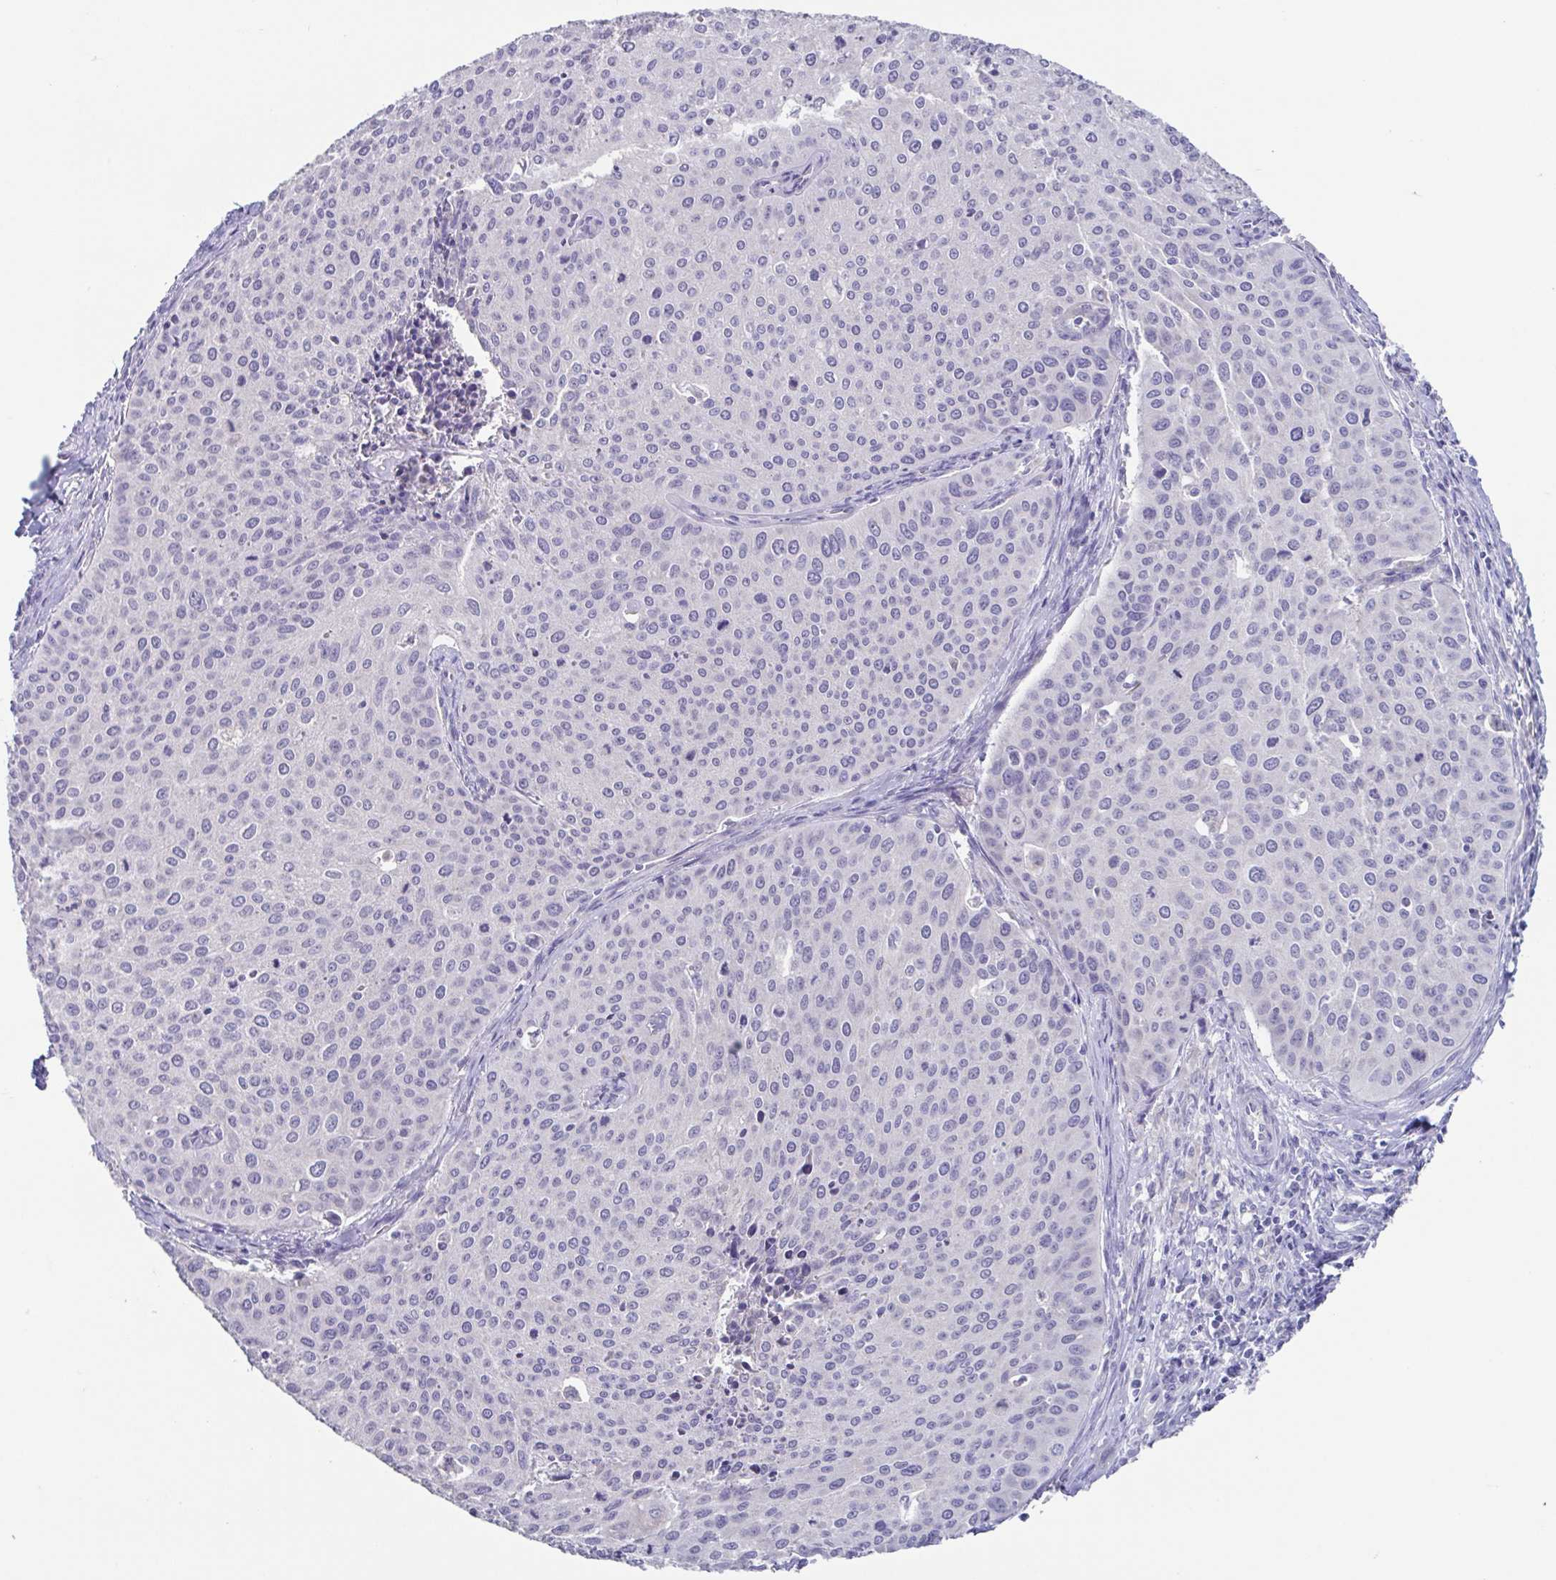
{"staining": {"intensity": "negative", "quantity": "none", "location": "none"}, "tissue": "cervical cancer", "cell_type": "Tumor cells", "image_type": "cancer", "snomed": [{"axis": "morphology", "description": "Squamous cell carcinoma, NOS"}, {"axis": "topography", "description": "Cervix"}], "caption": "The photomicrograph shows no significant expression in tumor cells of cervical cancer.", "gene": "RDH11", "patient": {"sex": "female", "age": 38}}